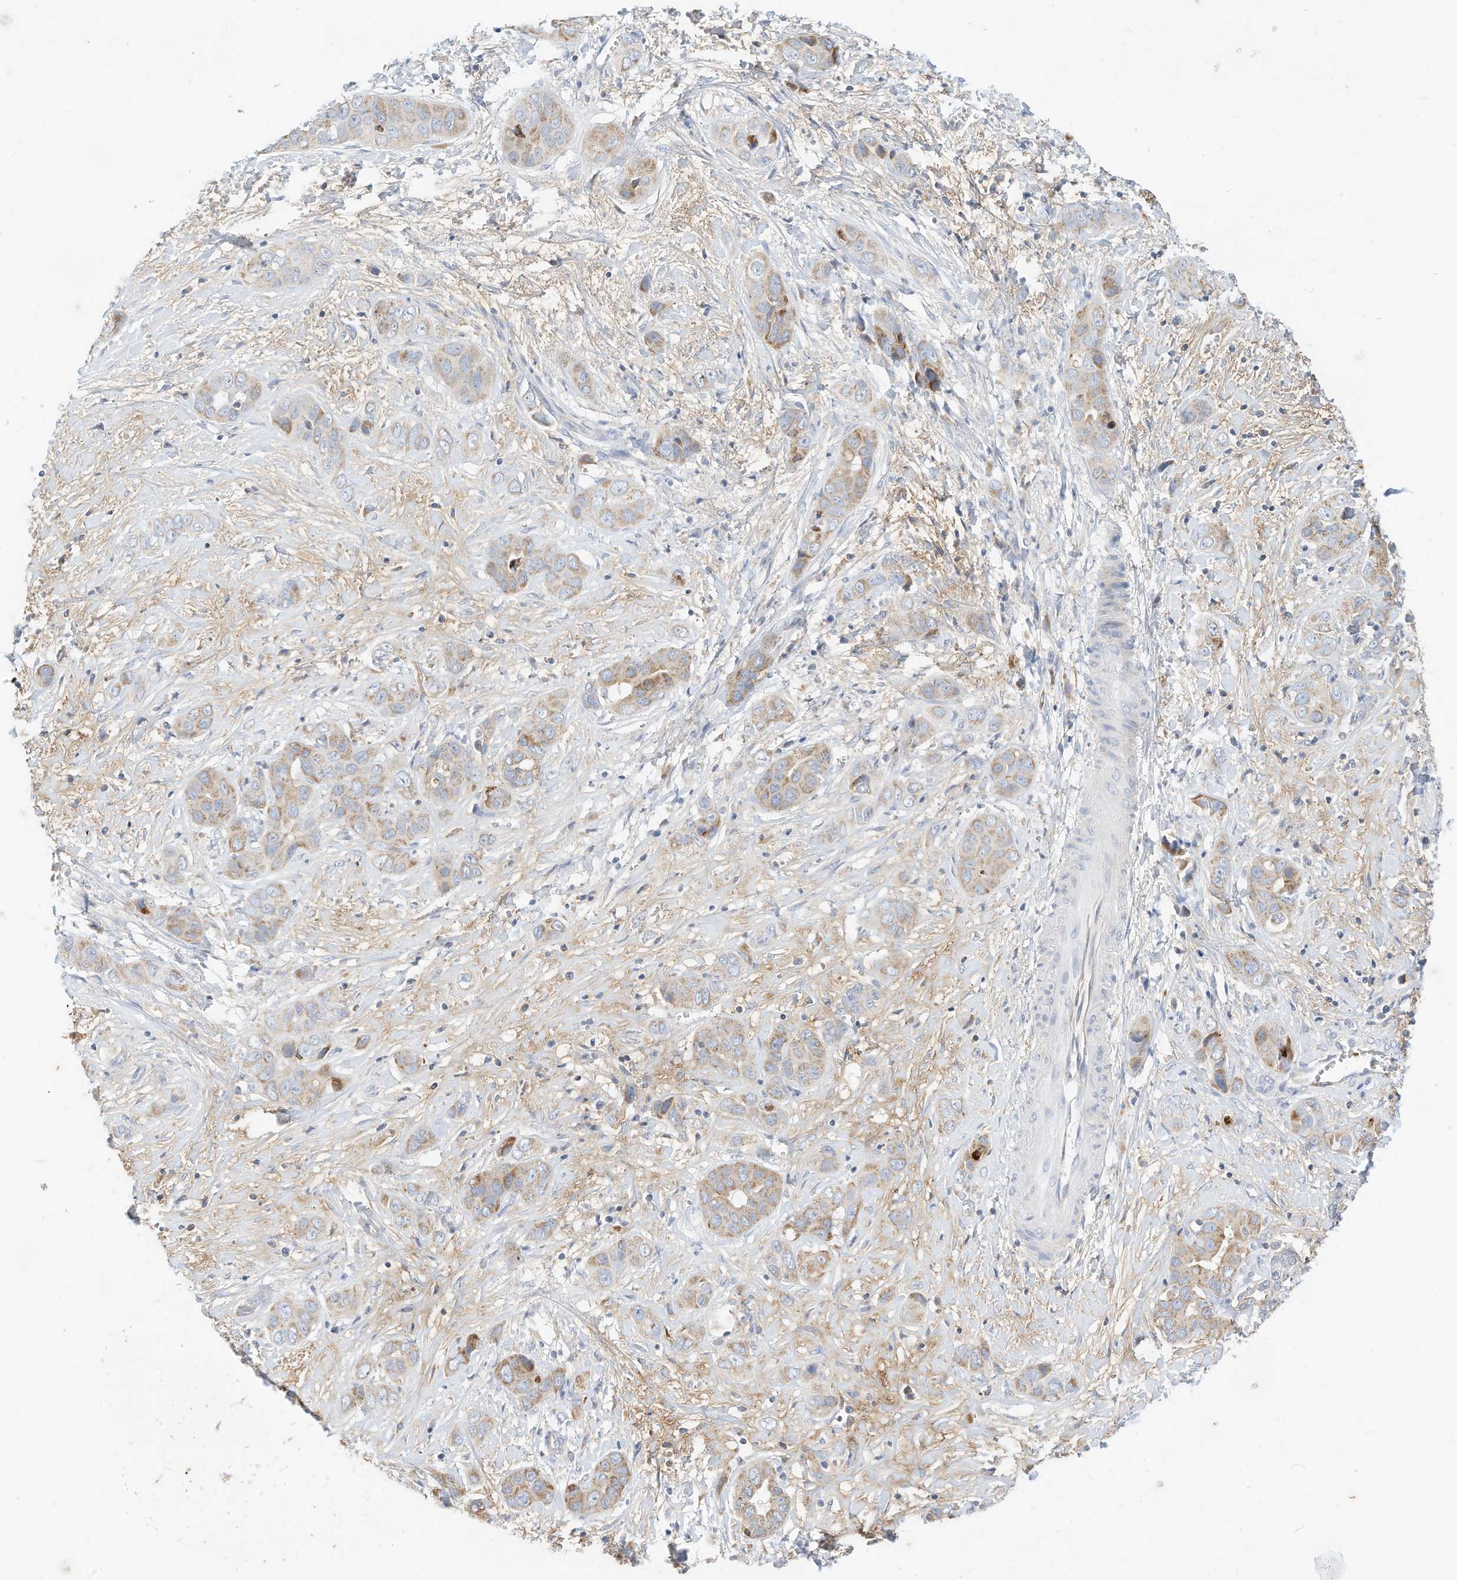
{"staining": {"intensity": "moderate", "quantity": "<25%", "location": "cytoplasmic/membranous"}, "tissue": "liver cancer", "cell_type": "Tumor cells", "image_type": "cancer", "snomed": [{"axis": "morphology", "description": "Cholangiocarcinoma"}, {"axis": "topography", "description": "Liver"}], "caption": "Protein analysis of liver cancer (cholangiocarcinoma) tissue shows moderate cytoplasmic/membranous positivity in approximately <25% of tumor cells.", "gene": "RHOH", "patient": {"sex": "female", "age": 52}}